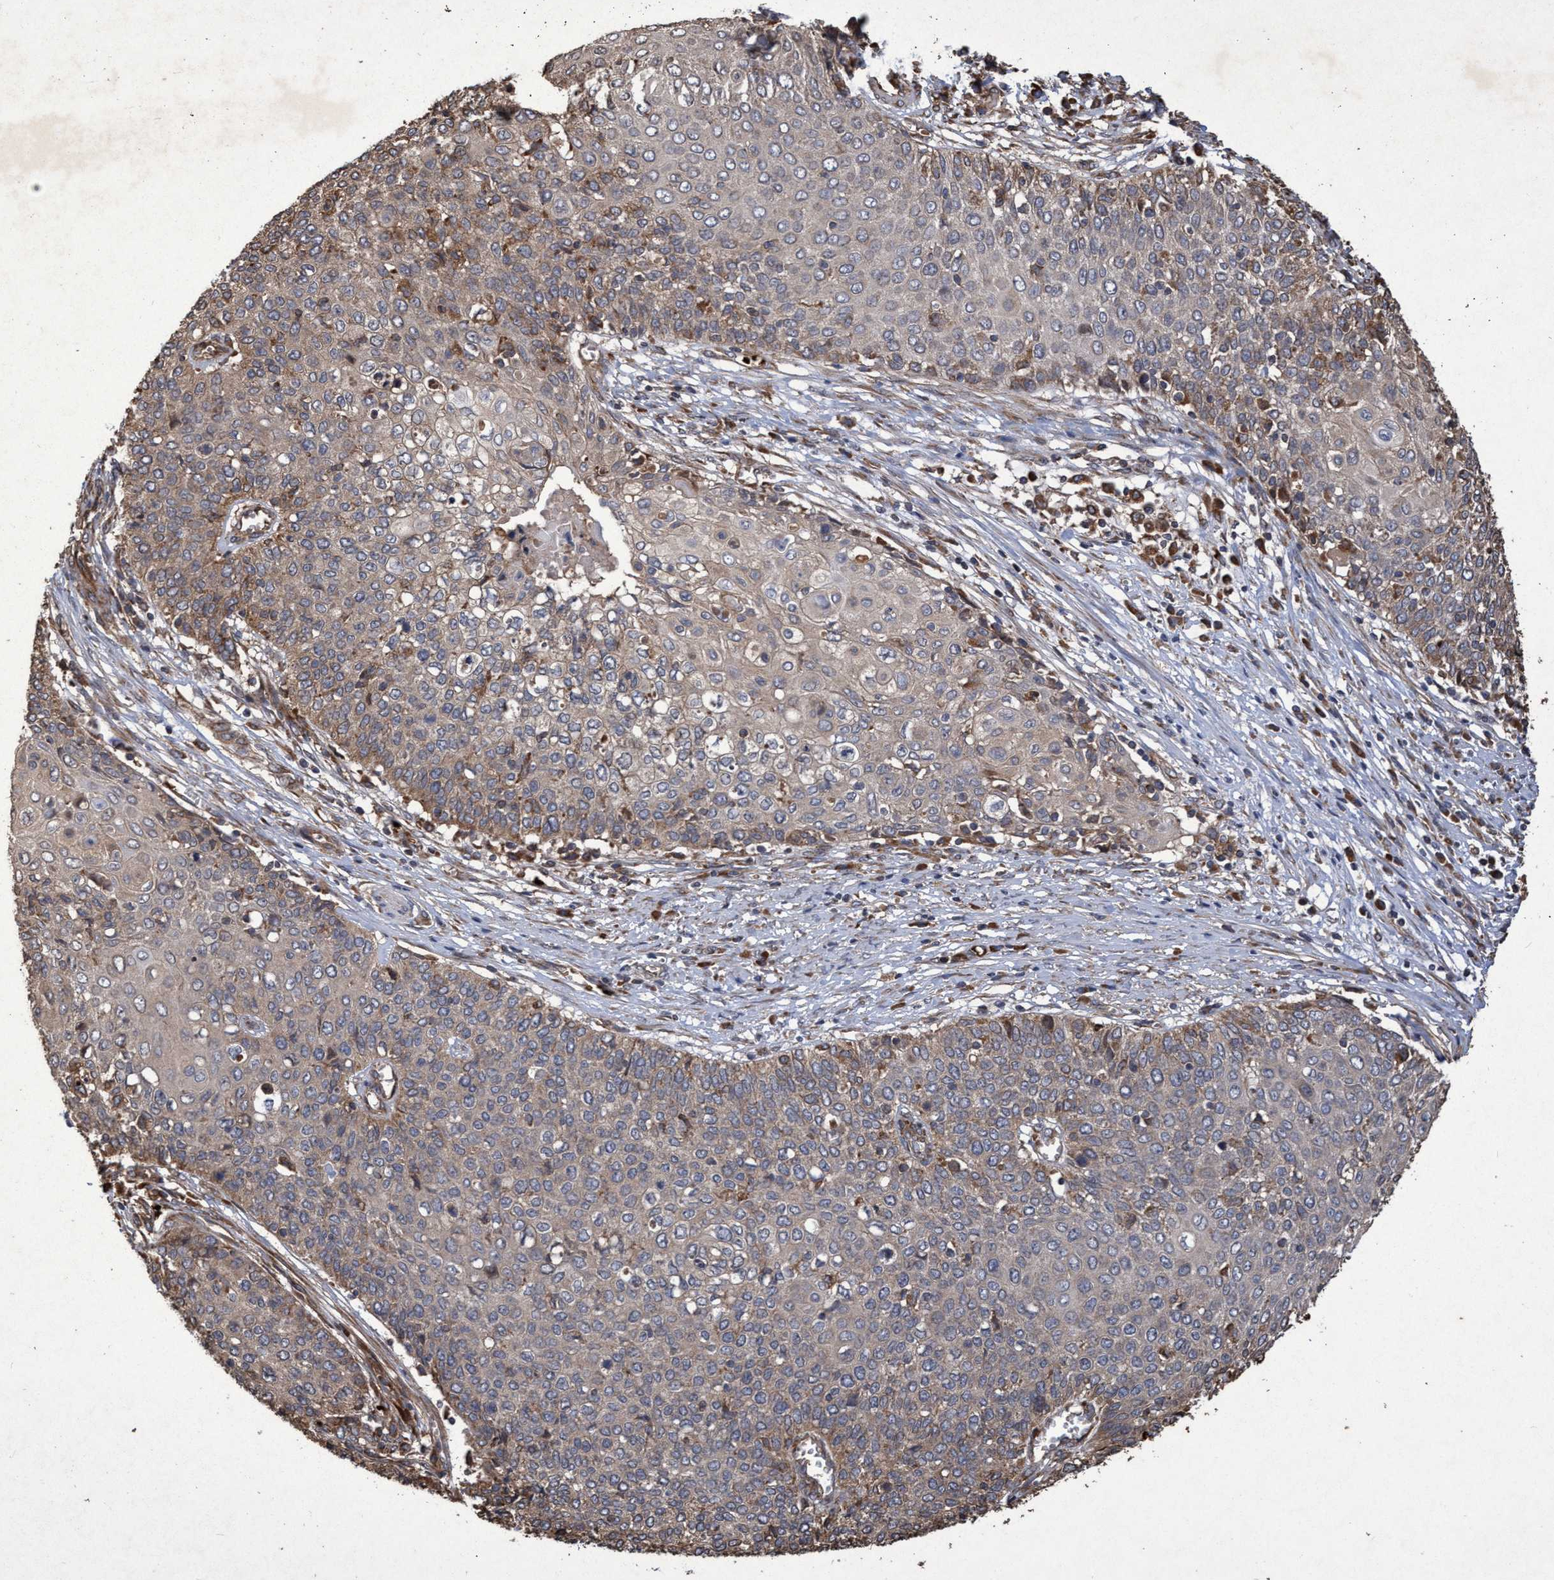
{"staining": {"intensity": "weak", "quantity": "25%-75%", "location": "cytoplasmic/membranous"}, "tissue": "cervical cancer", "cell_type": "Tumor cells", "image_type": "cancer", "snomed": [{"axis": "morphology", "description": "Squamous cell carcinoma, NOS"}, {"axis": "topography", "description": "Cervix"}], "caption": "A high-resolution micrograph shows immunohistochemistry (IHC) staining of squamous cell carcinoma (cervical), which exhibits weak cytoplasmic/membranous positivity in approximately 25%-75% of tumor cells. The staining was performed using DAB (3,3'-diaminobenzidine) to visualize the protein expression in brown, while the nuclei were stained in blue with hematoxylin (Magnification: 20x).", "gene": "CHMP6", "patient": {"sex": "female", "age": 39}}